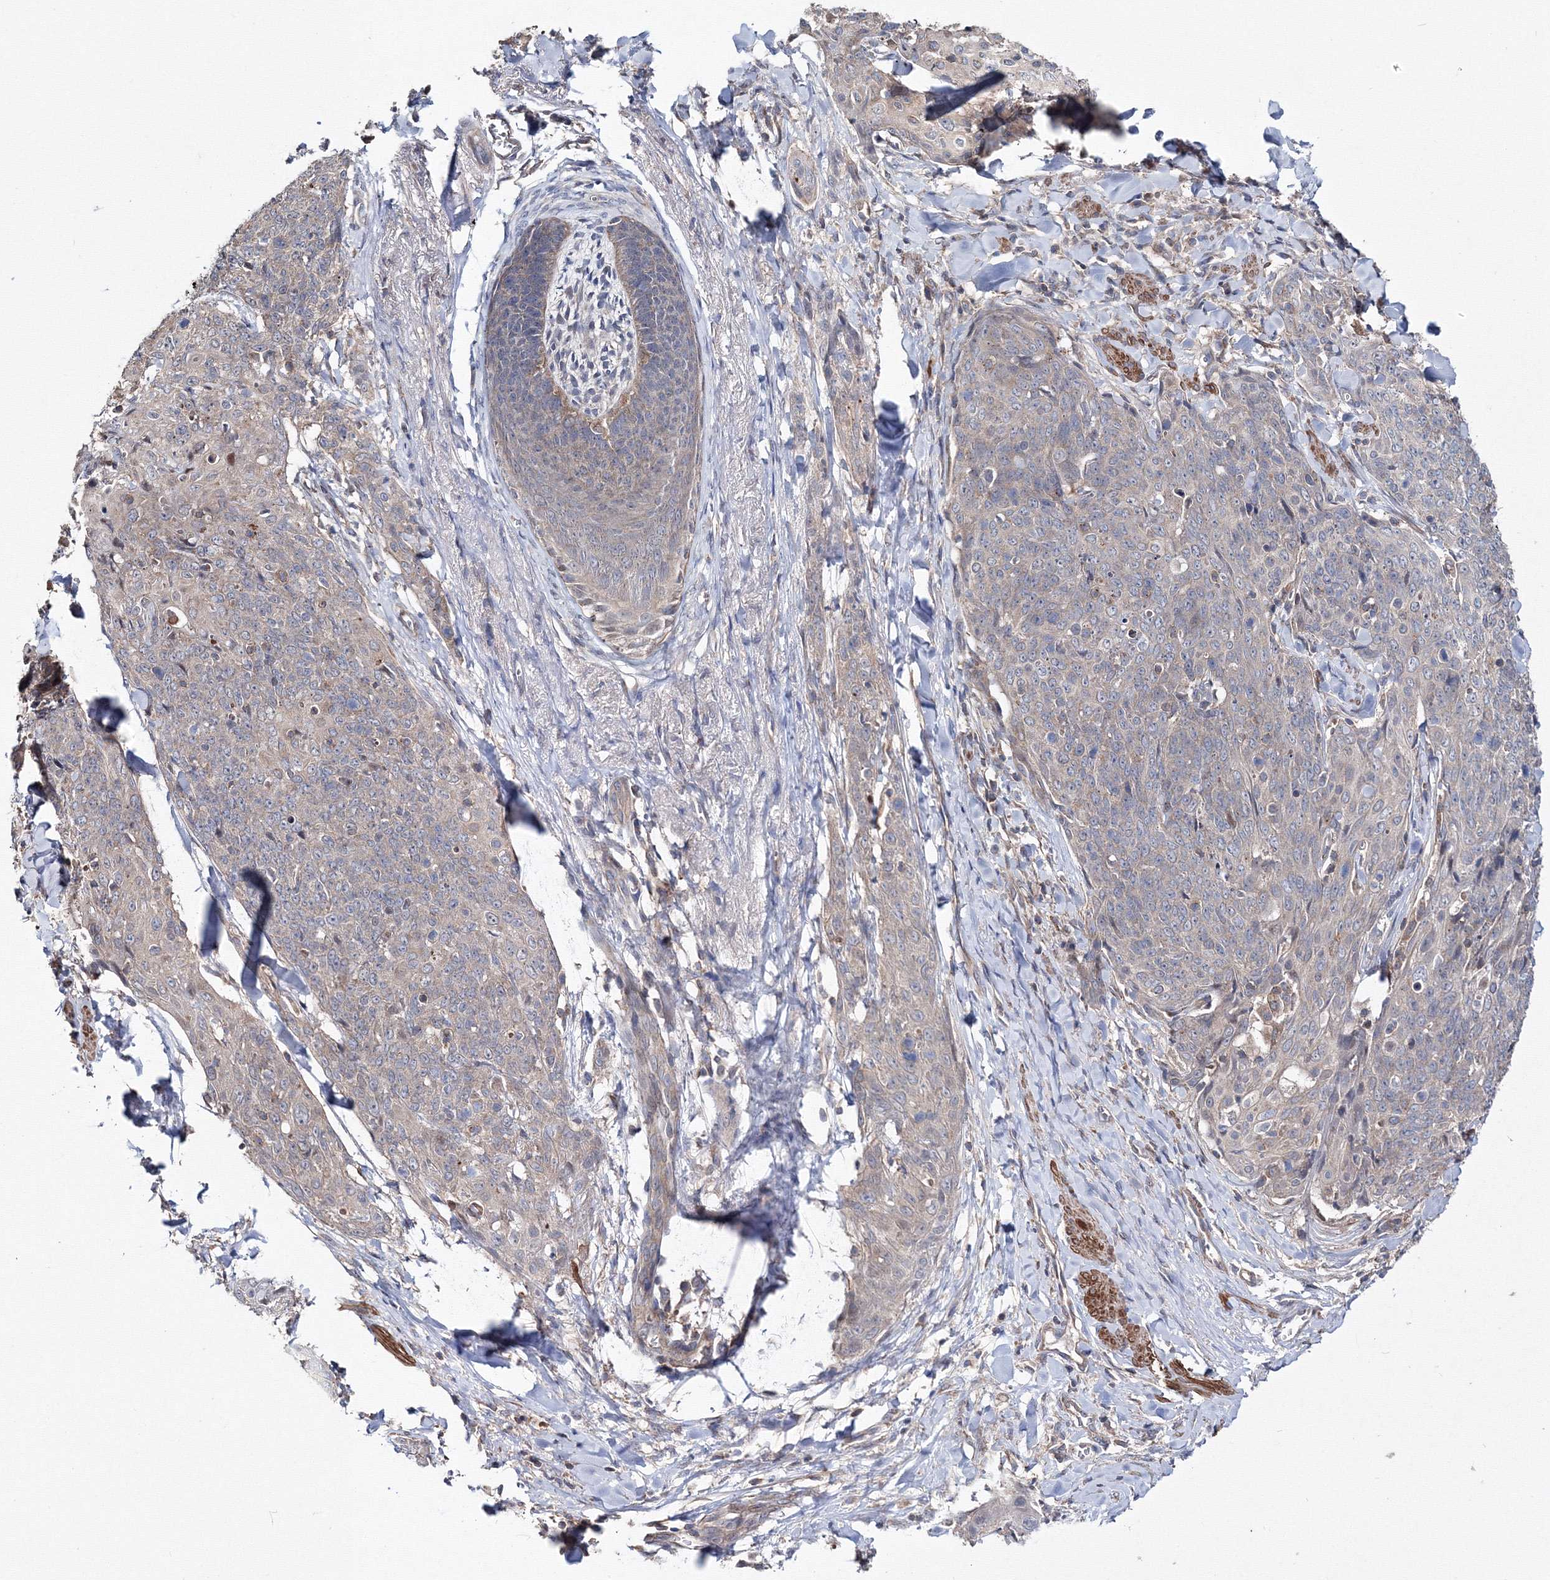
{"staining": {"intensity": "negative", "quantity": "none", "location": "none"}, "tissue": "skin cancer", "cell_type": "Tumor cells", "image_type": "cancer", "snomed": [{"axis": "morphology", "description": "Squamous cell carcinoma, NOS"}, {"axis": "topography", "description": "Skin"}, {"axis": "topography", "description": "Vulva"}], "caption": "This is an immunohistochemistry image of skin cancer. There is no positivity in tumor cells.", "gene": "PPP2R2B", "patient": {"sex": "female", "age": 85}}